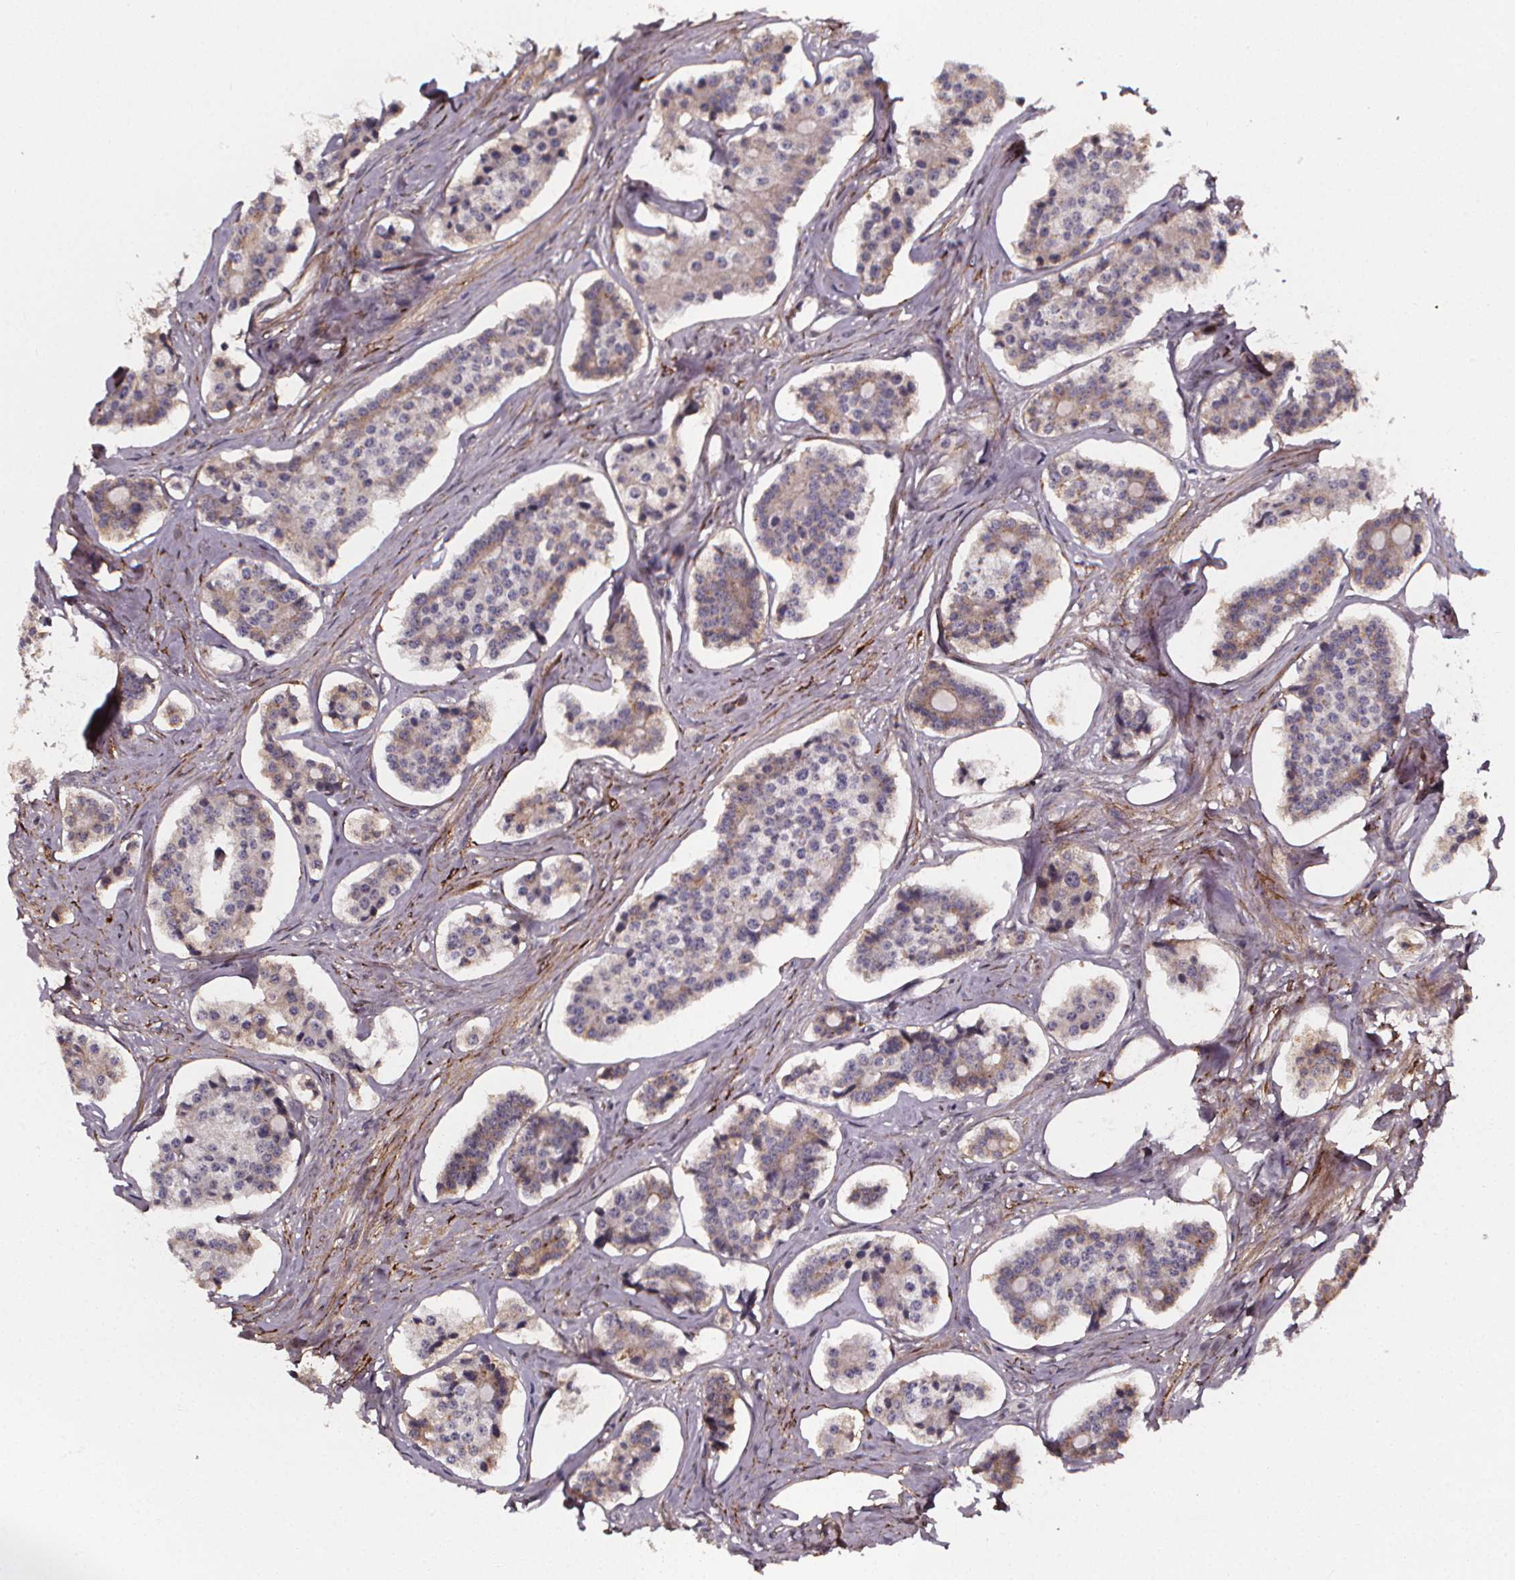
{"staining": {"intensity": "weak", "quantity": "<25%", "location": "cytoplasmic/membranous"}, "tissue": "carcinoid", "cell_type": "Tumor cells", "image_type": "cancer", "snomed": [{"axis": "morphology", "description": "Carcinoid, malignant, NOS"}, {"axis": "topography", "description": "Small intestine"}], "caption": "DAB immunohistochemical staining of carcinoid demonstrates no significant expression in tumor cells.", "gene": "AEBP1", "patient": {"sex": "female", "age": 65}}